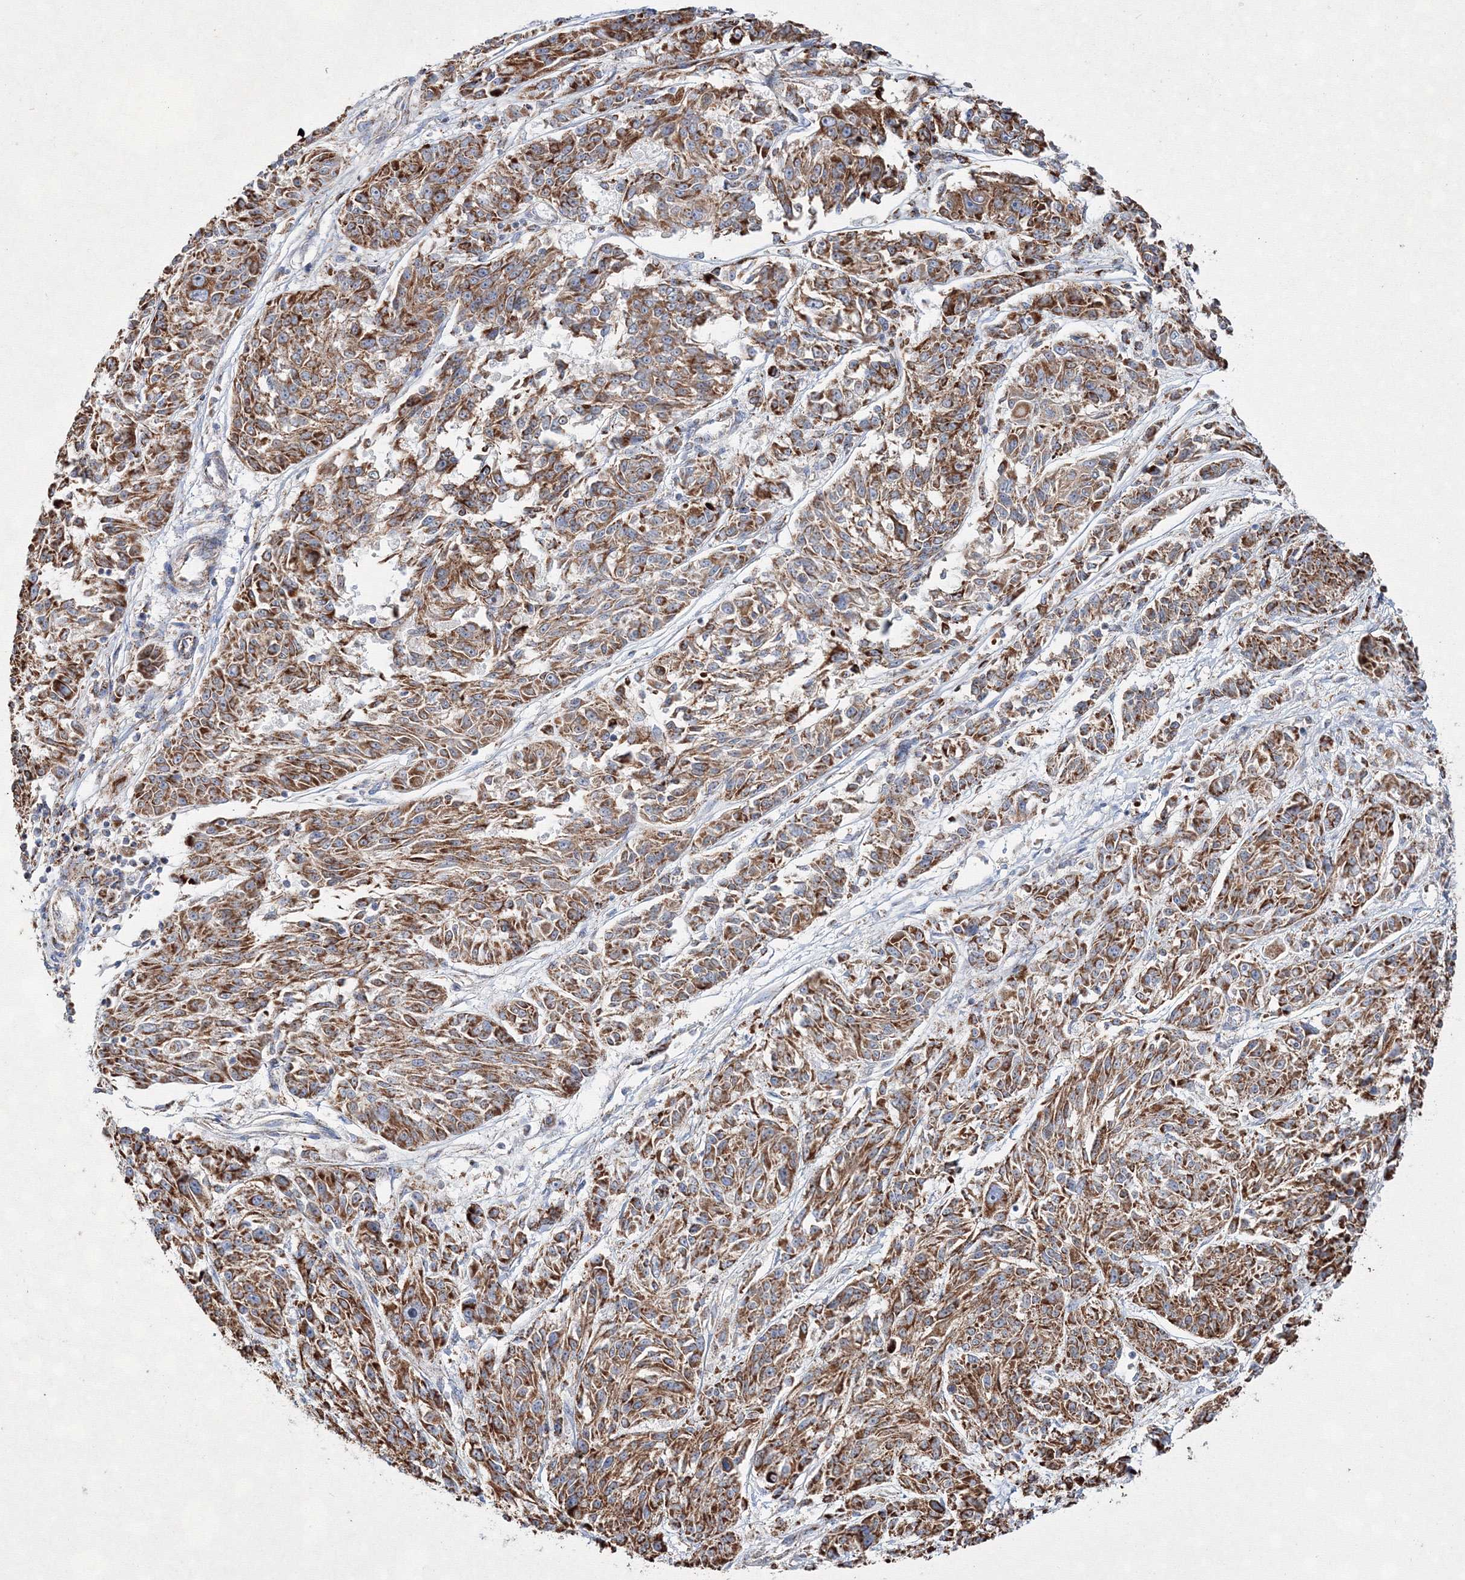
{"staining": {"intensity": "moderate", "quantity": ">75%", "location": "cytoplasmic/membranous"}, "tissue": "melanoma", "cell_type": "Tumor cells", "image_type": "cancer", "snomed": [{"axis": "morphology", "description": "Malignant melanoma, NOS"}, {"axis": "topography", "description": "Skin"}], "caption": "Immunohistochemical staining of human melanoma shows moderate cytoplasmic/membranous protein expression in approximately >75% of tumor cells.", "gene": "IGSF9", "patient": {"sex": "male", "age": 53}}